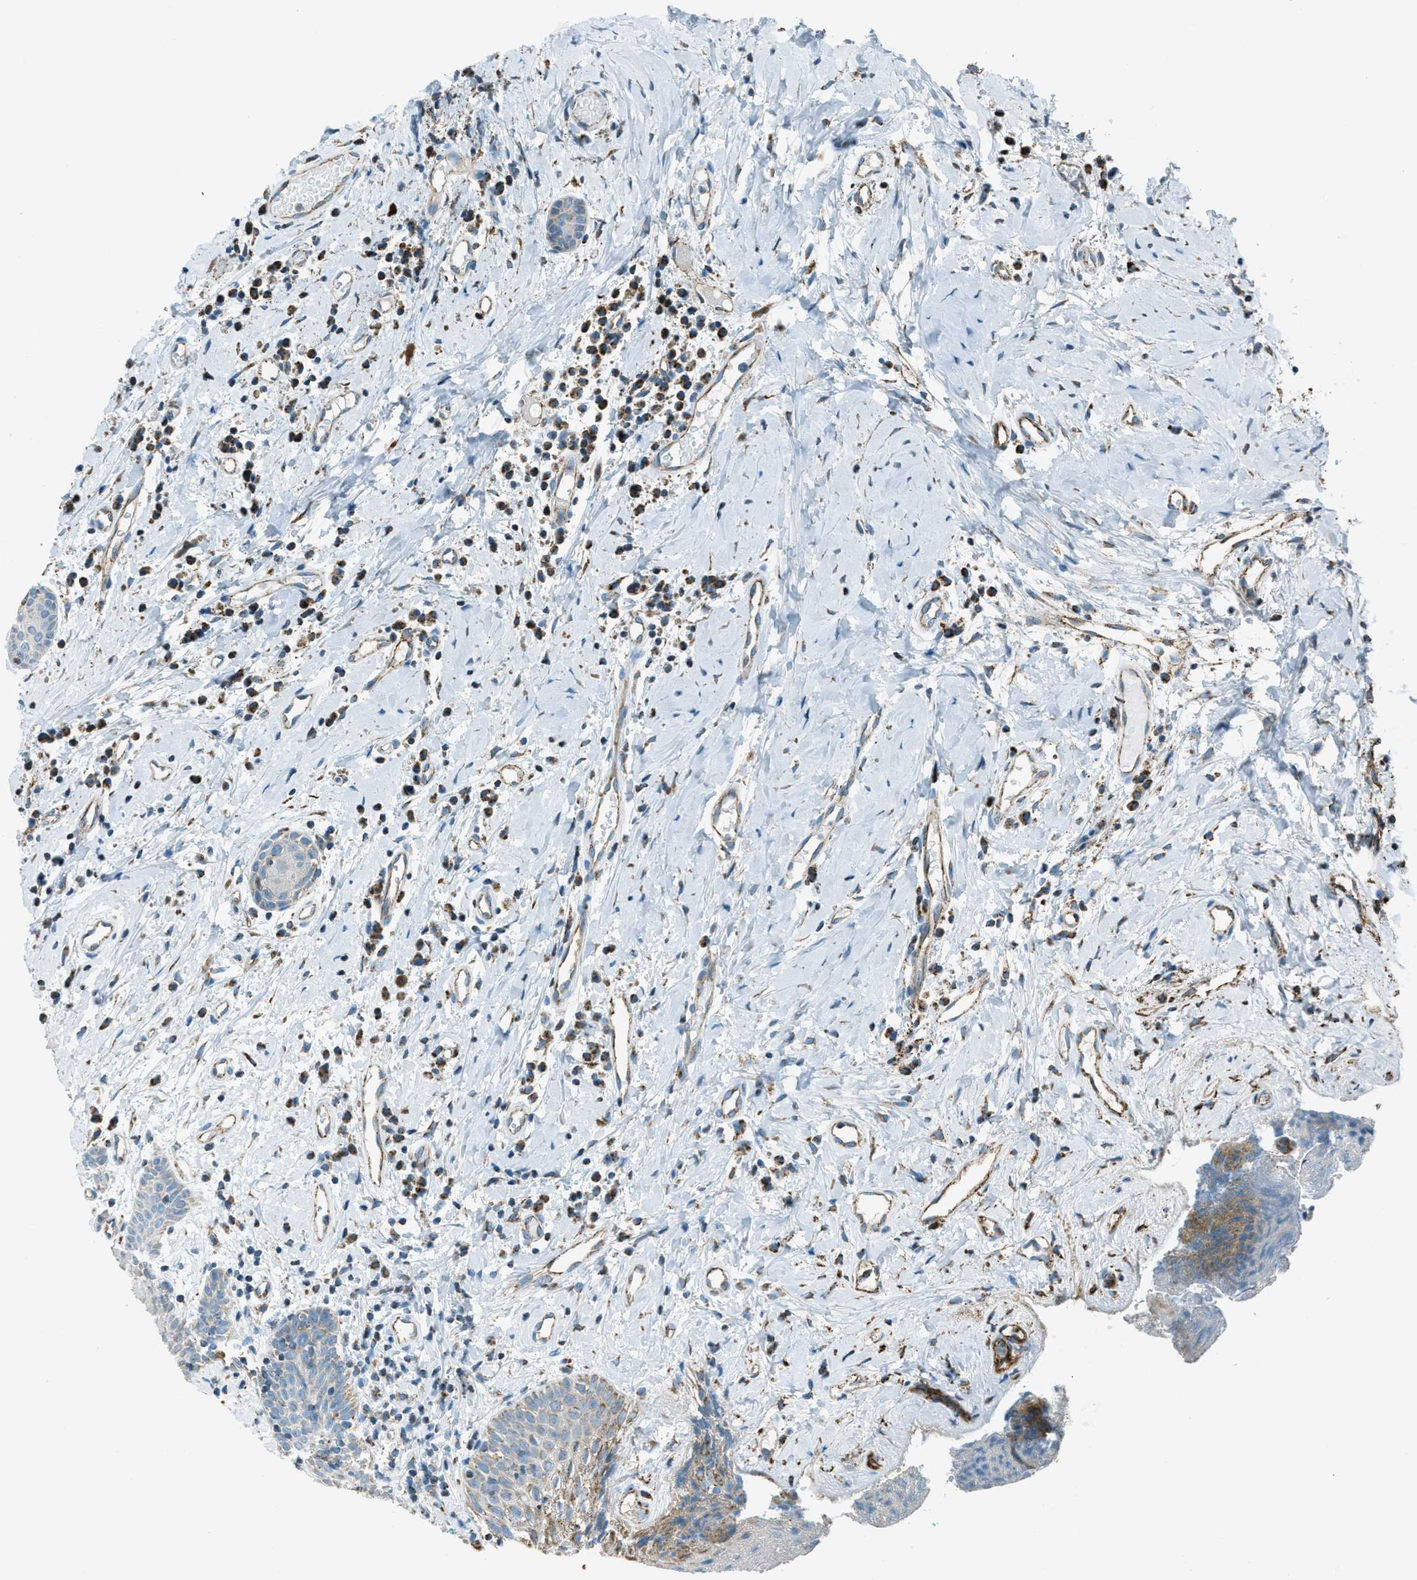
{"staining": {"intensity": "negative", "quantity": "none", "location": "none"}, "tissue": "oral mucosa", "cell_type": "Squamous epithelial cells", "image_type": "normal", "snomed": [{"axis": "morphology", "description": "Normal tissue, NOS"}, {"axis": "morphology", "description": "Squamous cell carcinoma, NOS"}, {"axis": "topography", "description": "Oral tissue"}, {"axis": "topography", "description": "Salivary gland"}, {"axis": "topography", "description": "Head-Neck"}], "caption": "DAB (3,3'-diaminobenzidine) immunohistochemical staining of normal oral mucosa shows no significant positivity in squamous epithelial cells.", "gene": "CHST15", "patient": {"sex": "female", "age": 62}}